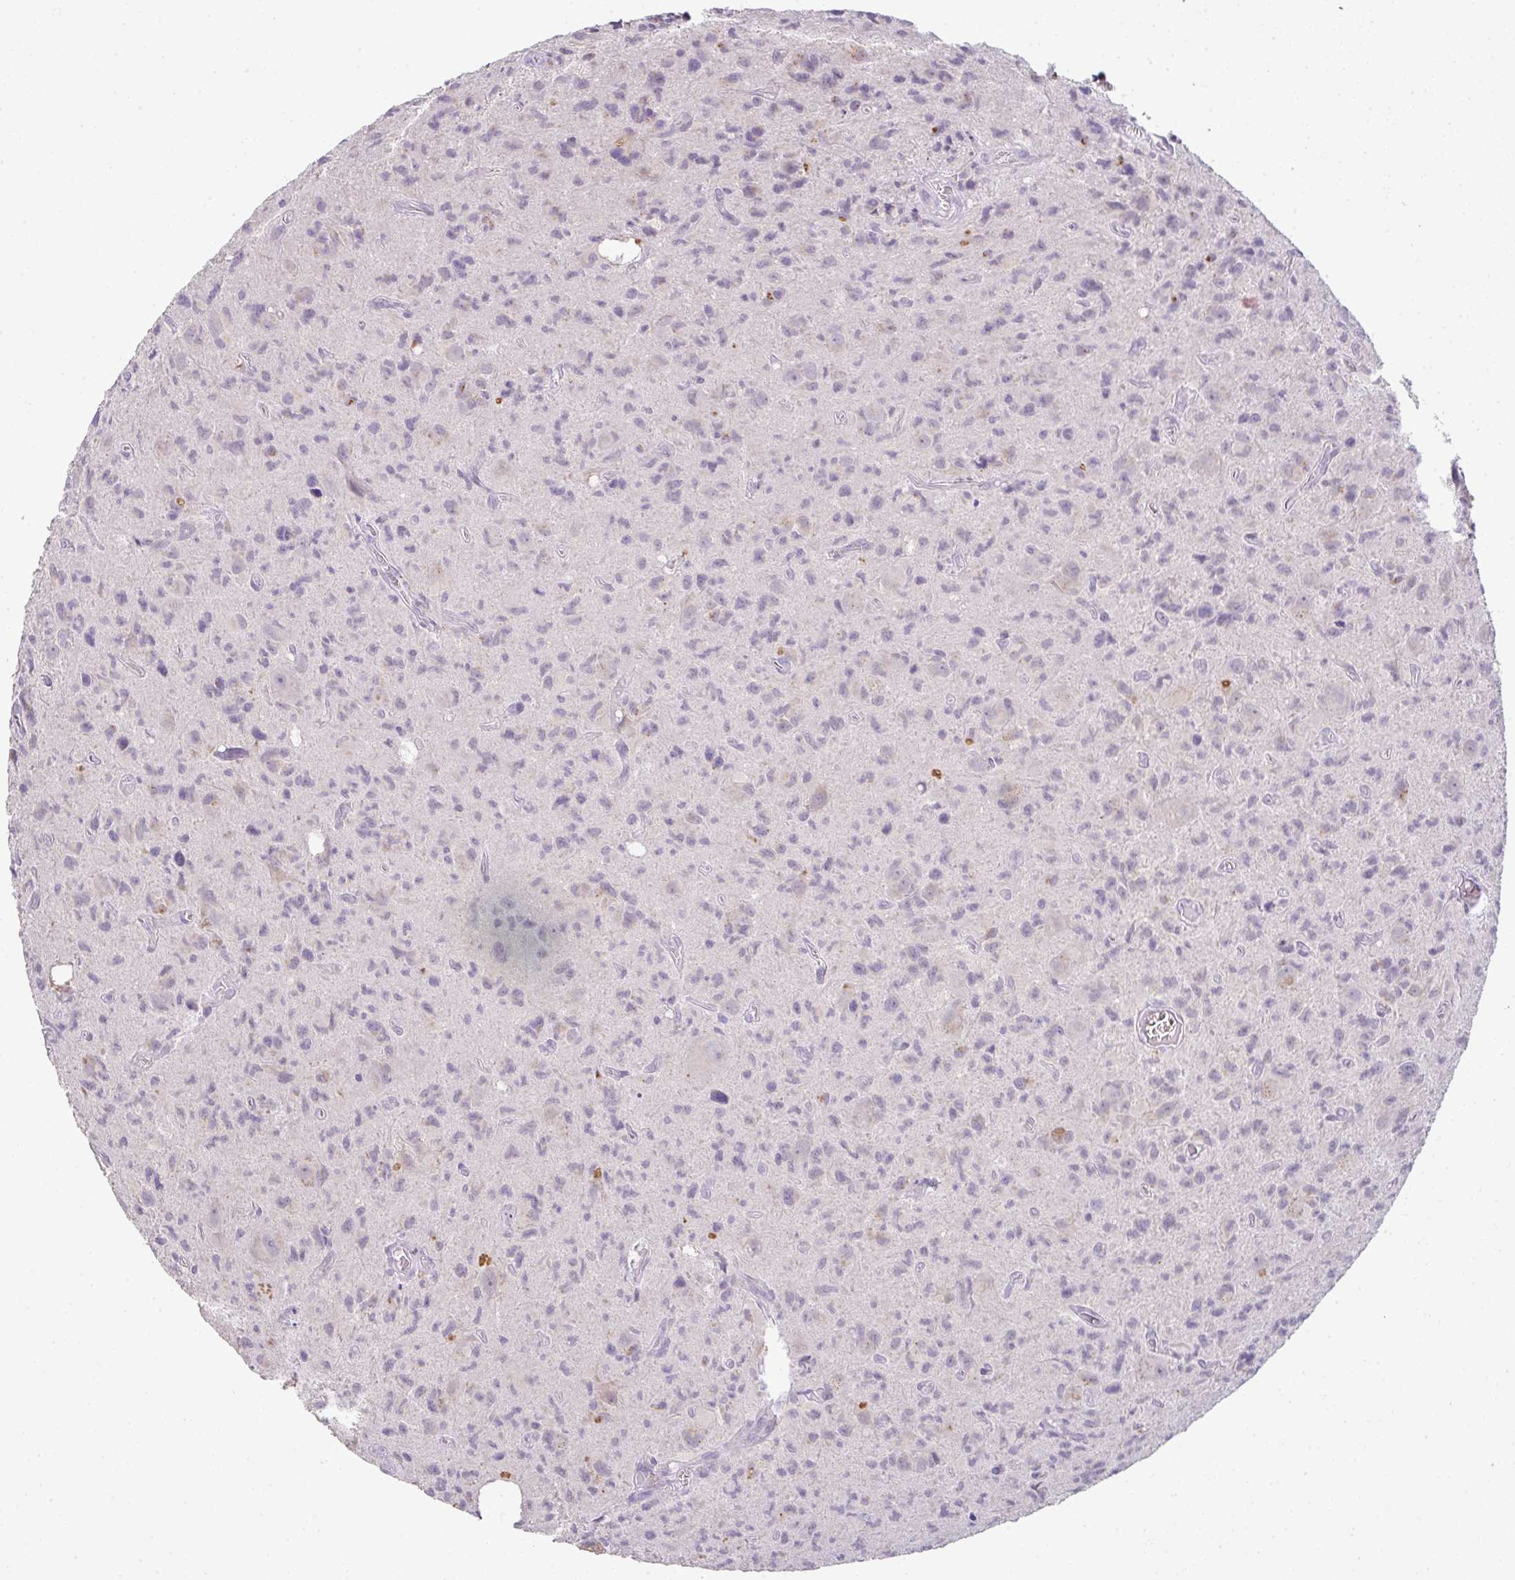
{"staining": {"intensity": "negative", "quantity": "none", "location": "none"}, "tissue": "glioma", "cell_type": "Tumor cells", "image_type": "cancer", "snomed": [{"axis": "morphology", "description": "Glioma, malignant, High grade"}, {"axis": "topography", "description": "Brain"}], "caption": "IHC photomicrograph of neoplastic tissue: human malignant glioma (high-grade) stained with DAB (3,3'-diaminobenzidine) exhibits no significant protein staining in tumor cells.", "gene": "CMPK1", "patient": {"sex": "male", "age": 76}}